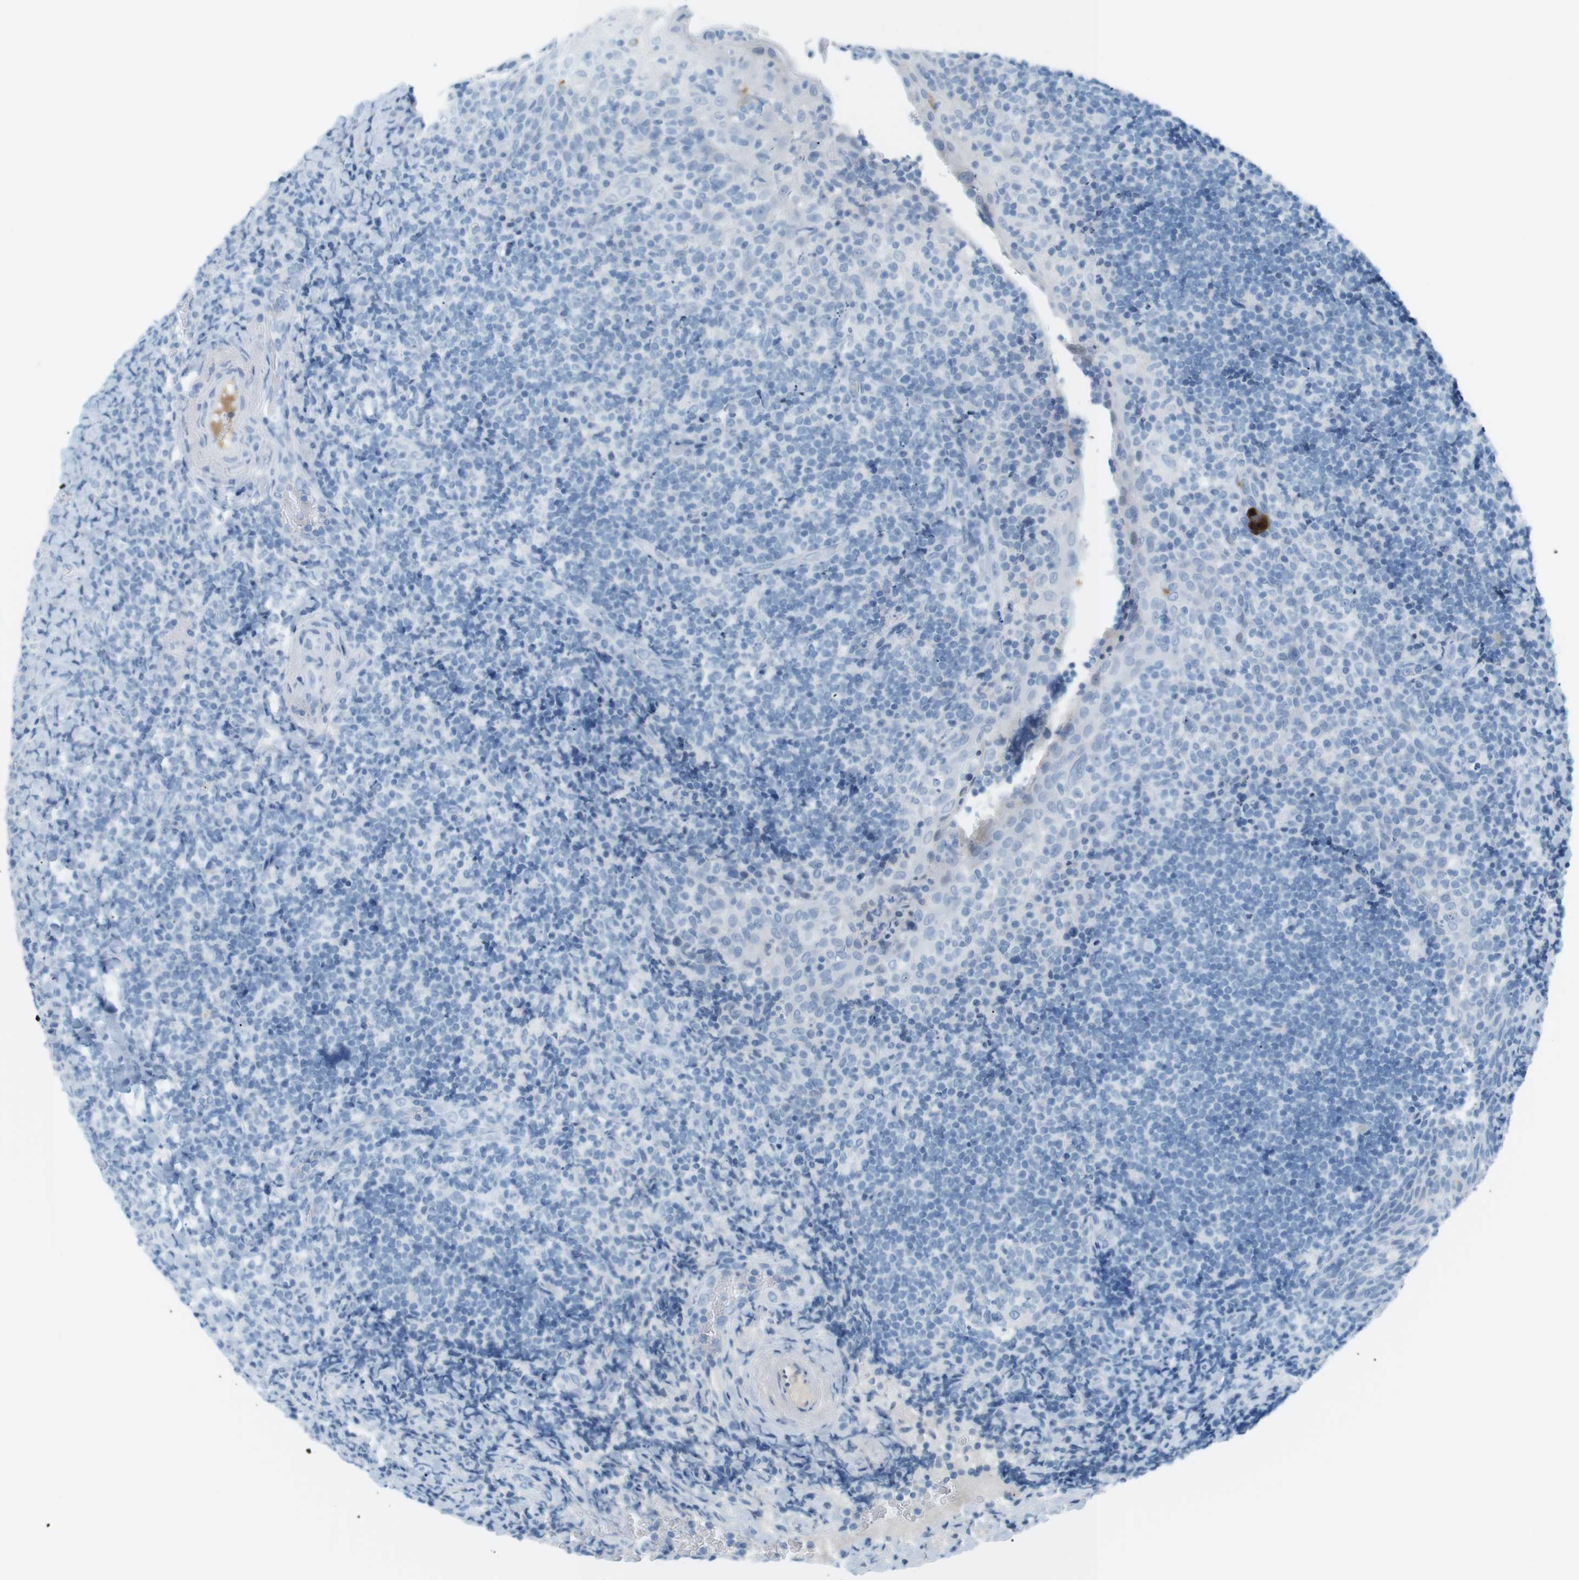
{"staining": {"intensity": "negative", "quantity": "none", "location": "none"}, "tissue": "tonsil", "cell_type": "Germinal center cells", "image_type": "normal", "snomed": [{"axis": "morphology", "description": "Normal tissue, NOS"}, {"axis": "topography", "description": "Tonsil"}], "caption": "Immunohistochemistry micrograph of benign tonsil: tonsil stained with DAB (3,3'-diaminobenzidine) shows no significant protein positivity in germinal center cells.", "gene": "AZGP1", "patient": {"sex": "male", "age": 37}}